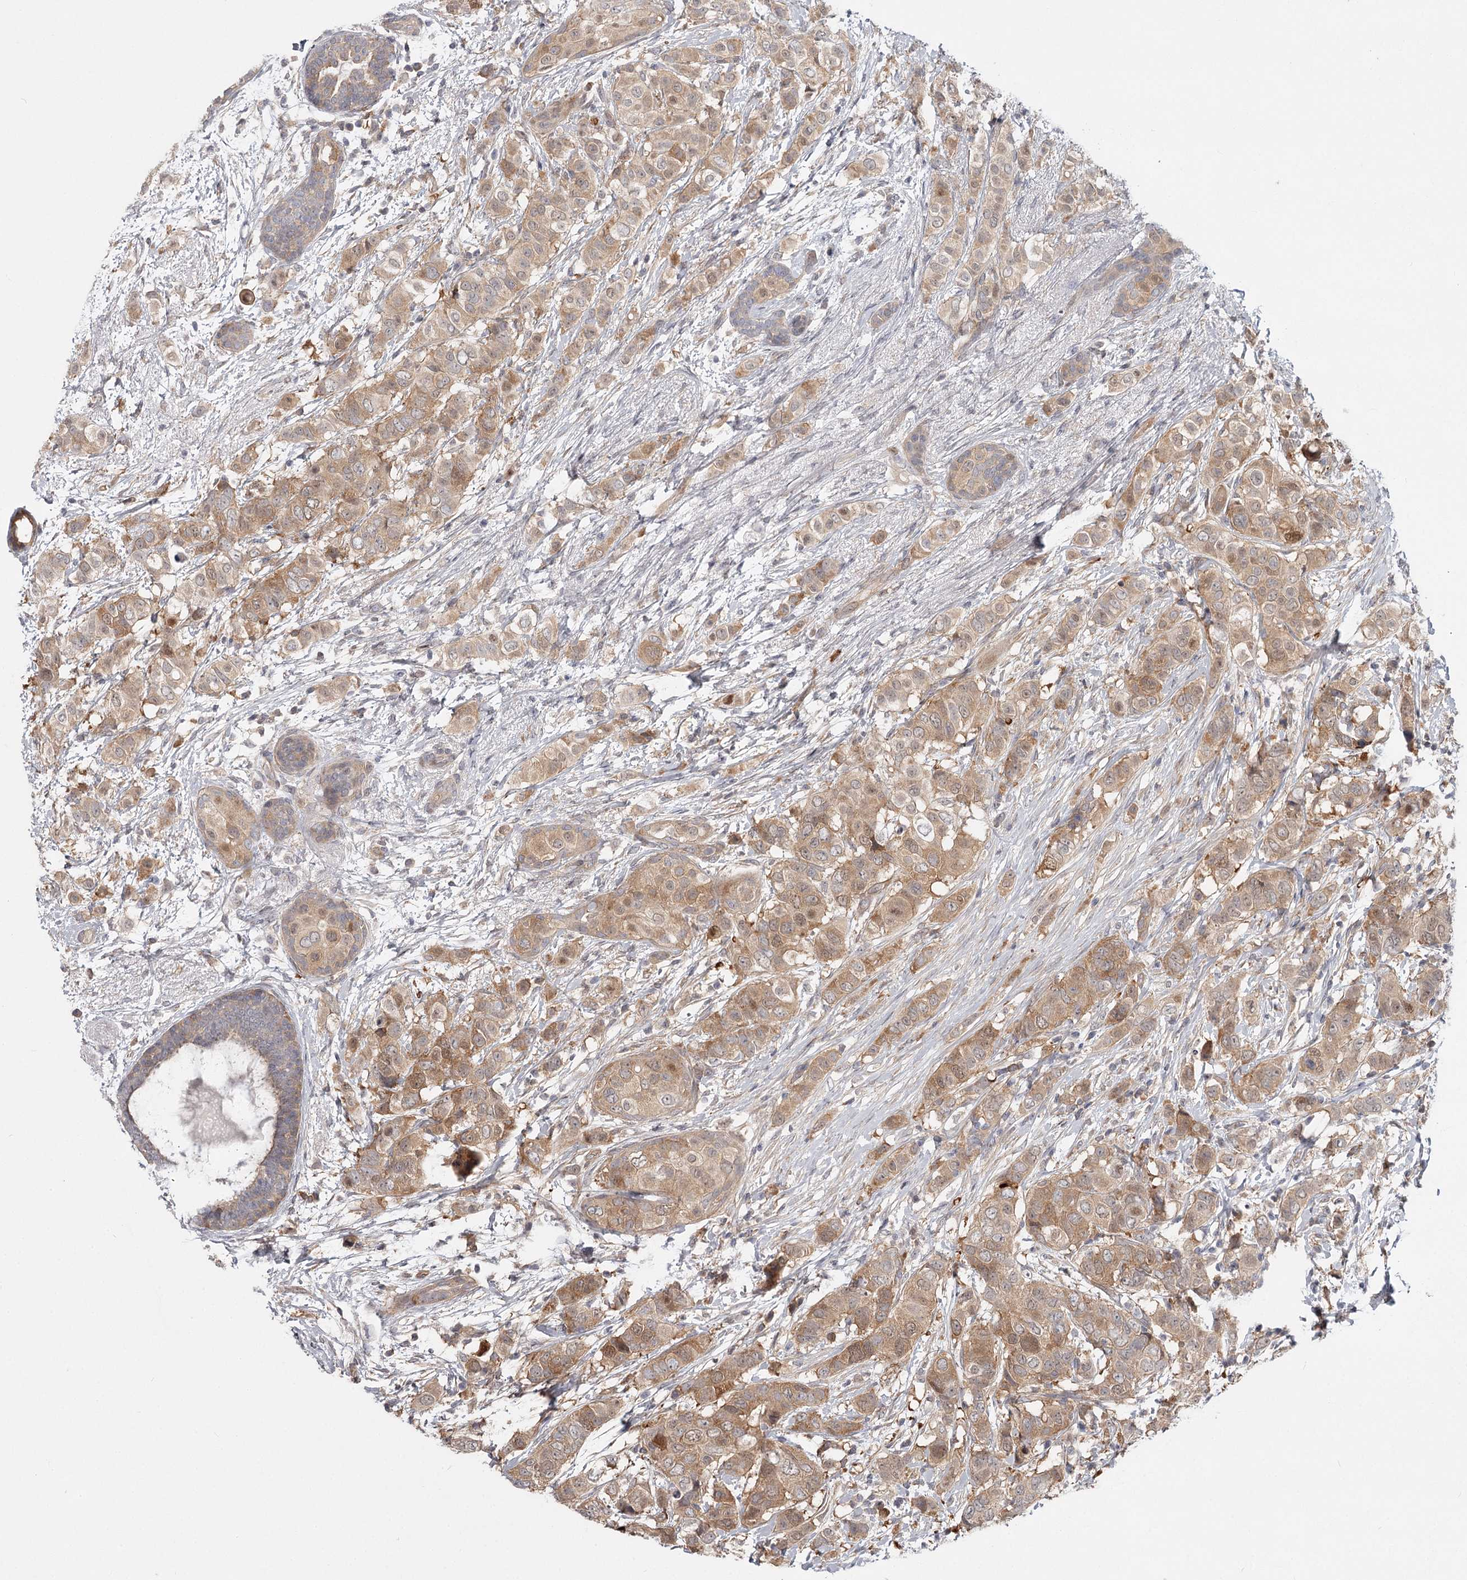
{"staining": {"intensity": "moderate", "quantity": "<25%", "location": "cytoplasmic/membranous"}, "tissue": "breast cancer", "cell_type": "Tumor cells", "image_type": "cancer", "snomed": [{"axis": "morphology", "description": "Lobular carcinoma"}, {"axis": "topography", "description": "Breast"}], "caption": "A high-resolution micrograph shows immunohistochemistry staining of lobular carcinoma (breast), which demonstrates moderate cytoplasmic/membranous positivity in approximately <25% of tumor cells.", "gene": "CCNG2", "patient": {"sex": "female", "age": 51}}